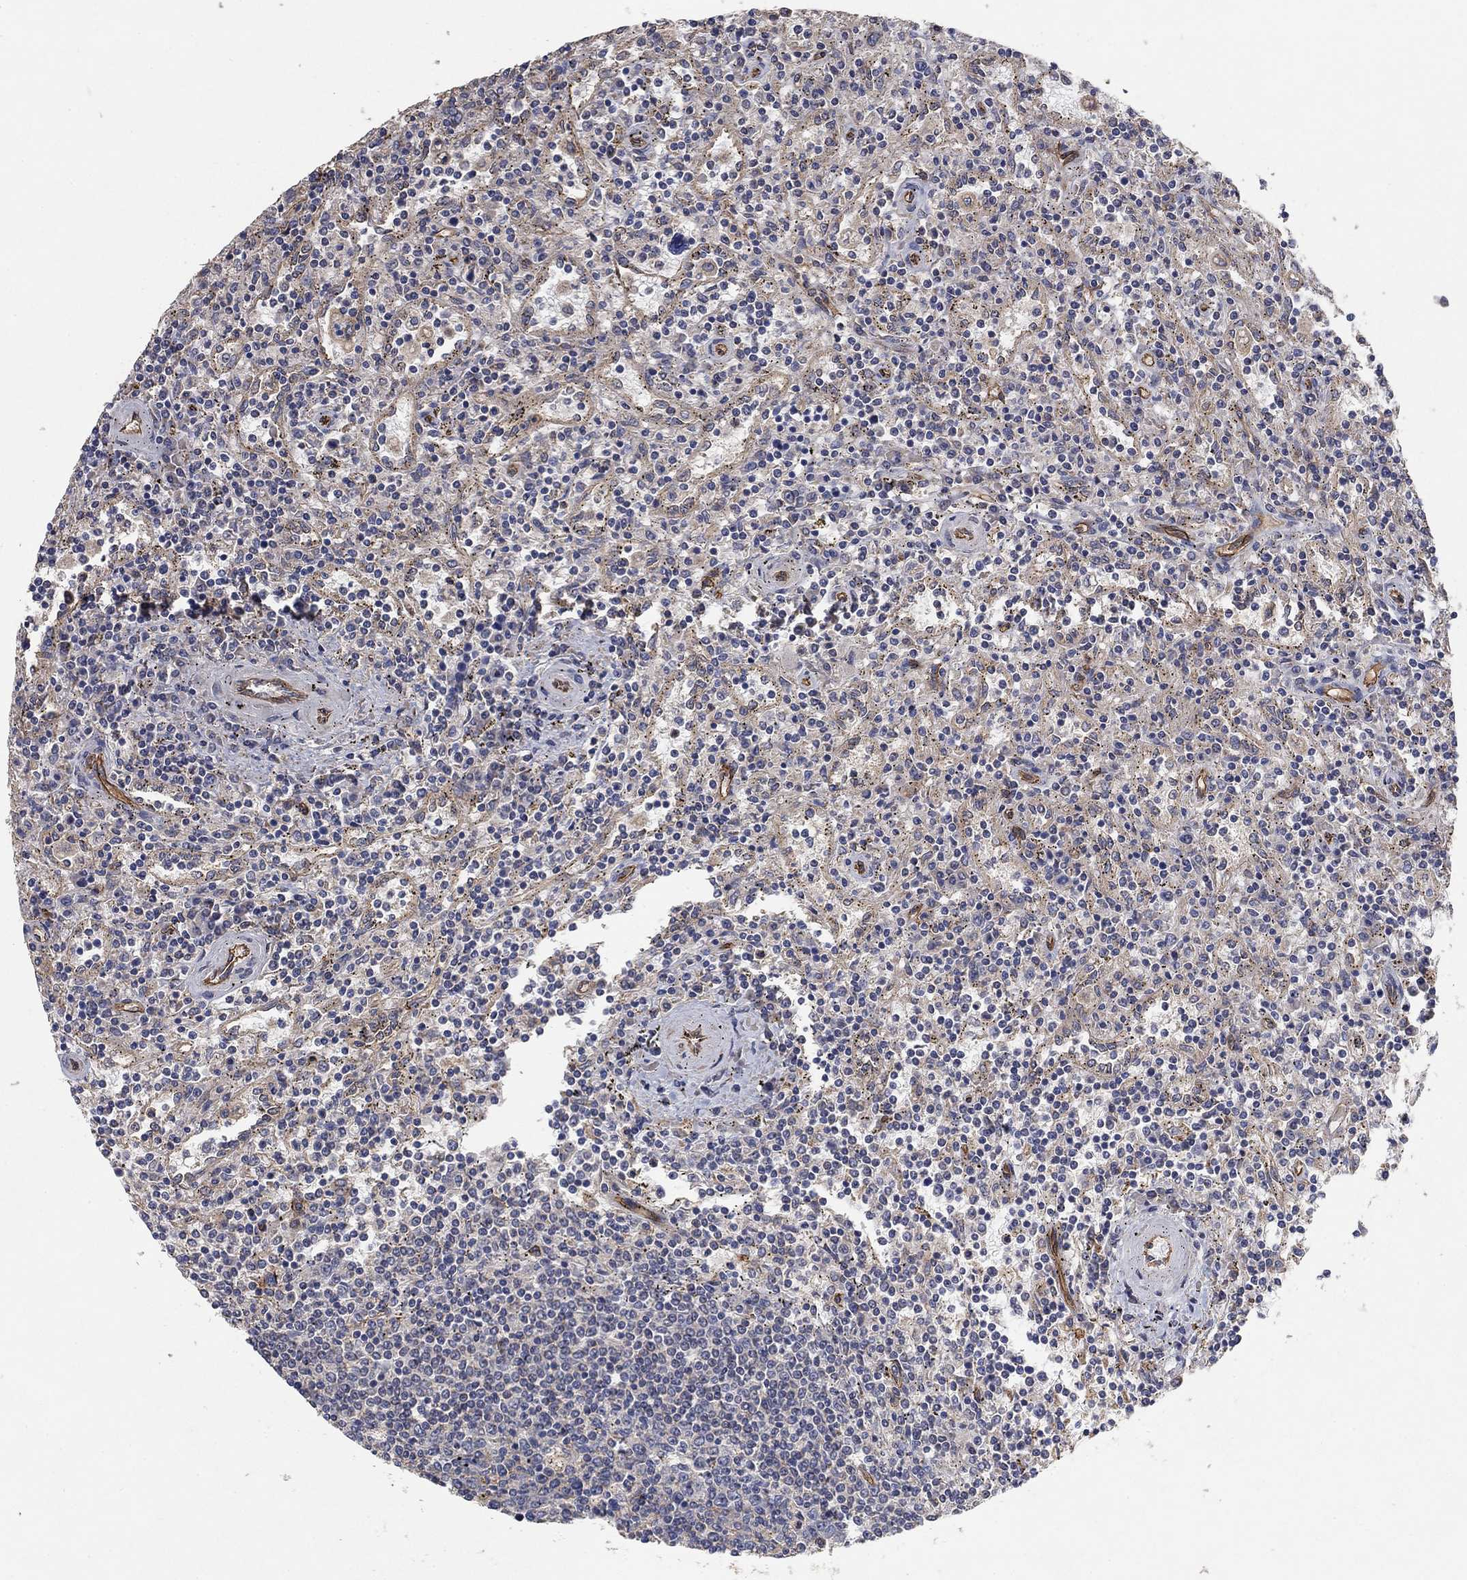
{"staining": {"intensity": "negative", "quantity": "none", "location": "none"}, "tissue": "lymphoma", "cell_type": "Tumor cells", "image_type": "cancer", "snomed": [{"axis": "morphology", "description": "Malignant lymphoma, non-Hodgkin's type, Low grade"}, {"axis": "topography", "description": "Spleen"}], "caption": "Image shows no protein expression in tumor cells of malignant lymphoma, non-Hodgkin's type (low-grade) tissue.", "gene": "MCUR1", "patient": {"sex": "male", "age": 62}}